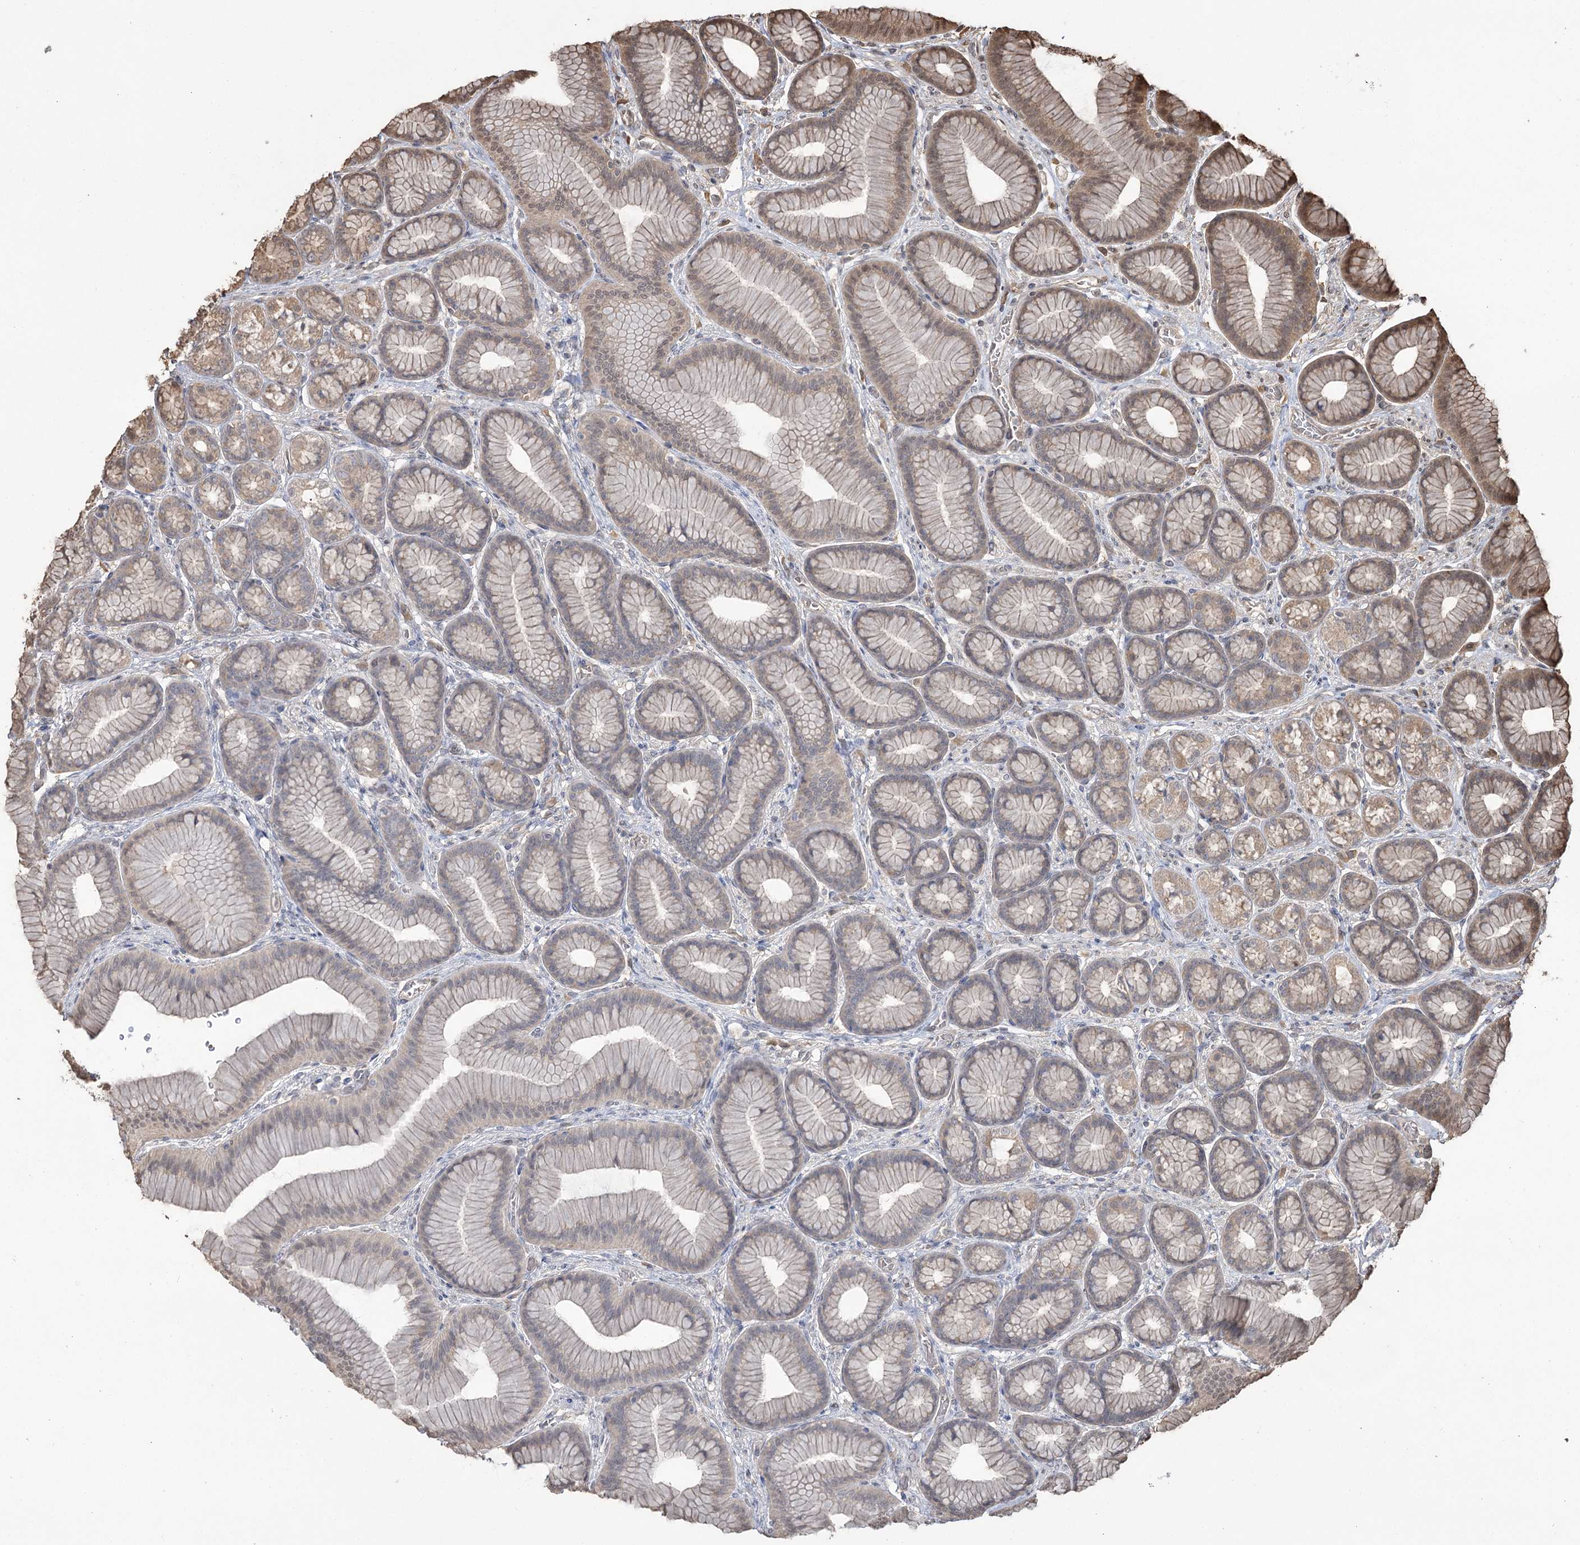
{"staining": {"intensity": "weak", "quantity": "25%-75%", "location": "nuclear"}, "tissue": "stomach", "cell_type": "Glandular cells", "image_type": "normal", "snomed": [{"axis": "morphology", "description": "Normal tissue, NOS"}, {"axis": "morphology", "description": "Adenocarcinoma, NOS"}, {"axis": "morphology", "description": "Adenocarcinoma, High grade"}, {"axis": "topography", "description": "Stomach, upper"}, {"axis": "topography", "description": "Stomach"}], "caption": "Immunohistochemical staining of benign human stomach demonstrates weak nuclear protein staining in approximately 25%-75% of glandular cells.", "gene": "PLCH1", "patient": {"sex": "female", "age": 65}}